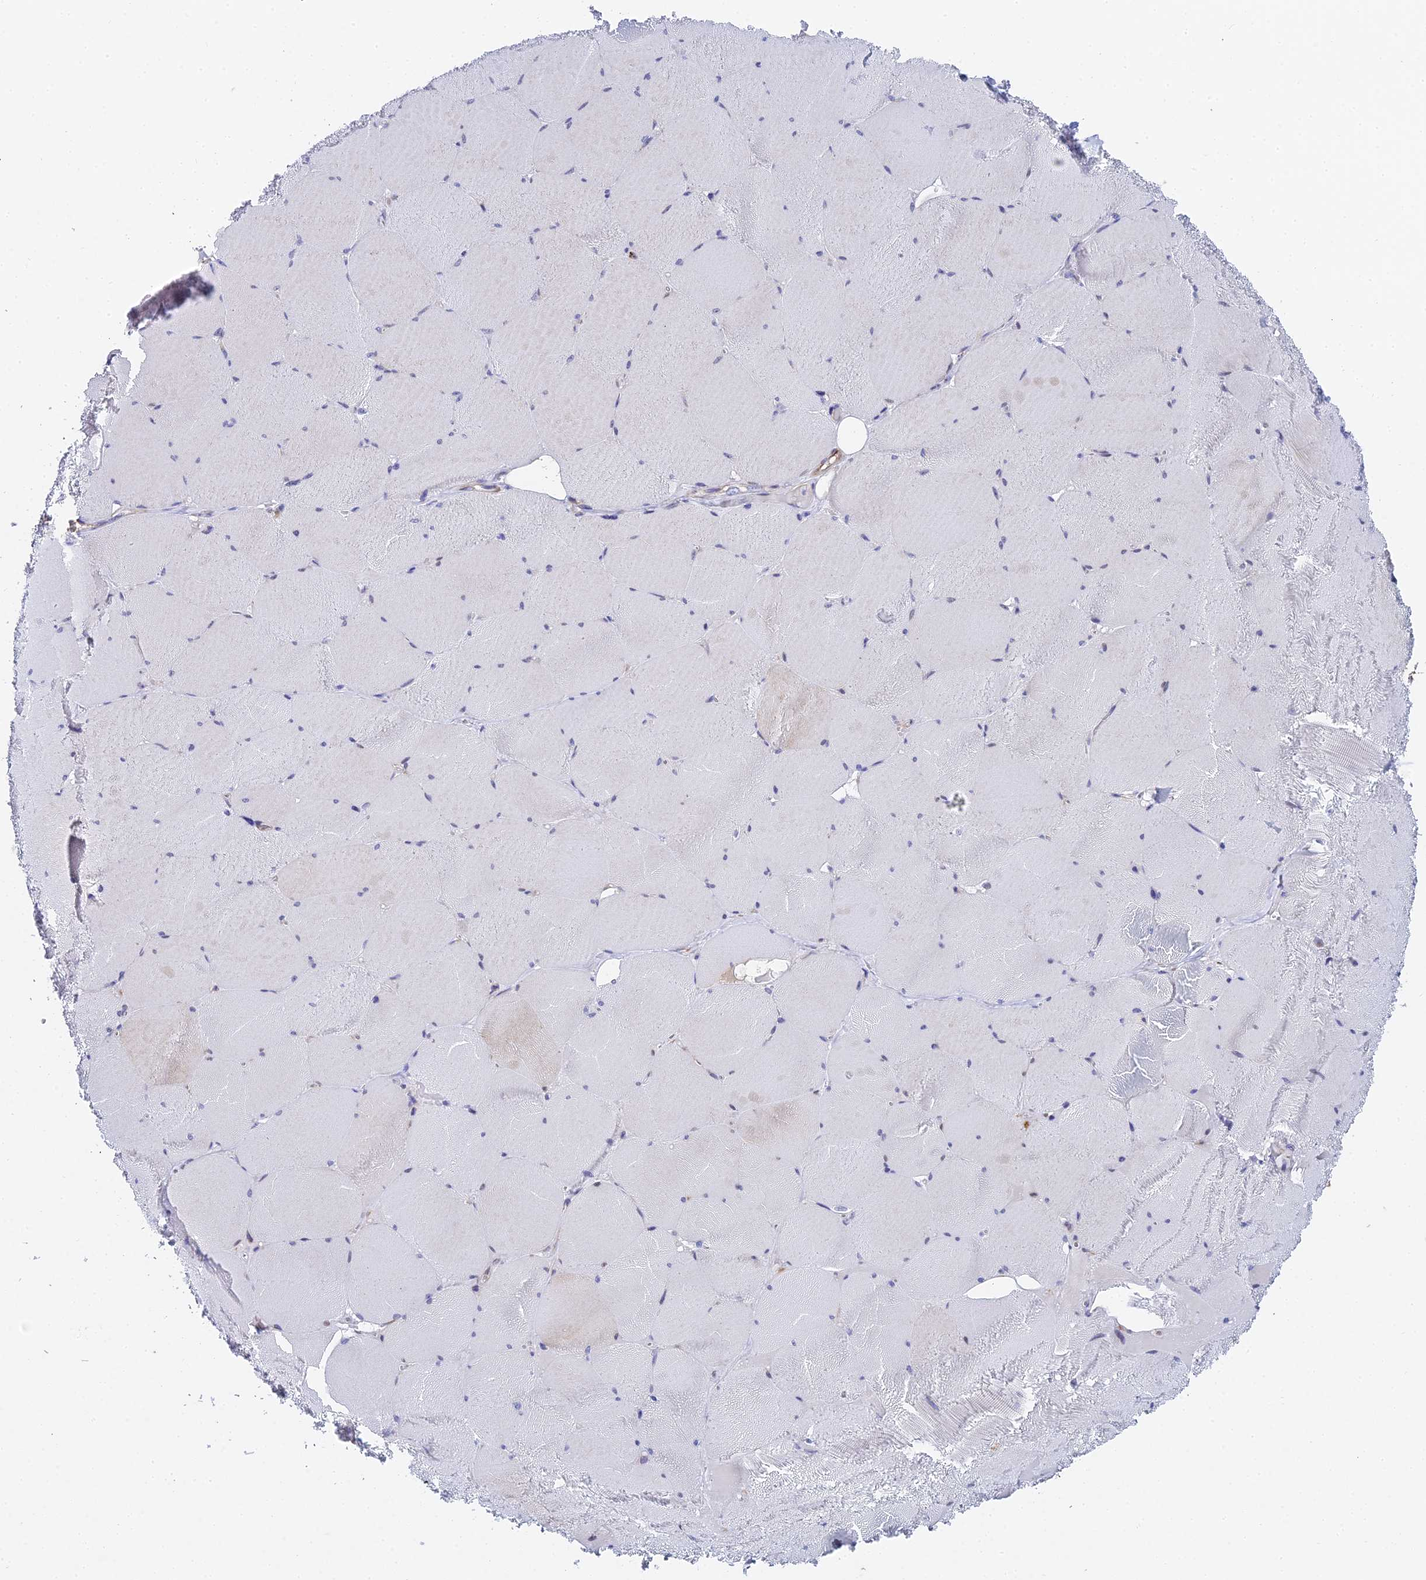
{"staining": {"intensity": "negative", "quantity": "none", "location": "none"}, "tissue": "skeletal muscle", "cell_type": "Myocytes", "image_type": "normal", "snomed": [{"axis": "morphology", "description": "Normal tissue, NOS"}, {"axis": "topography", "description": "Skeletal muscle"}, {"axis": "topography", "description": "Head-Neck"}], "caption": "High power microscopy photomicrograph of an immunohistochemistry (IHC) histopathology image of benign skeletal muscle, revealing no significant expression in myocytes.", "gene": "ENSG00000268674", "patient": {"sex": "male", "age": 66}}